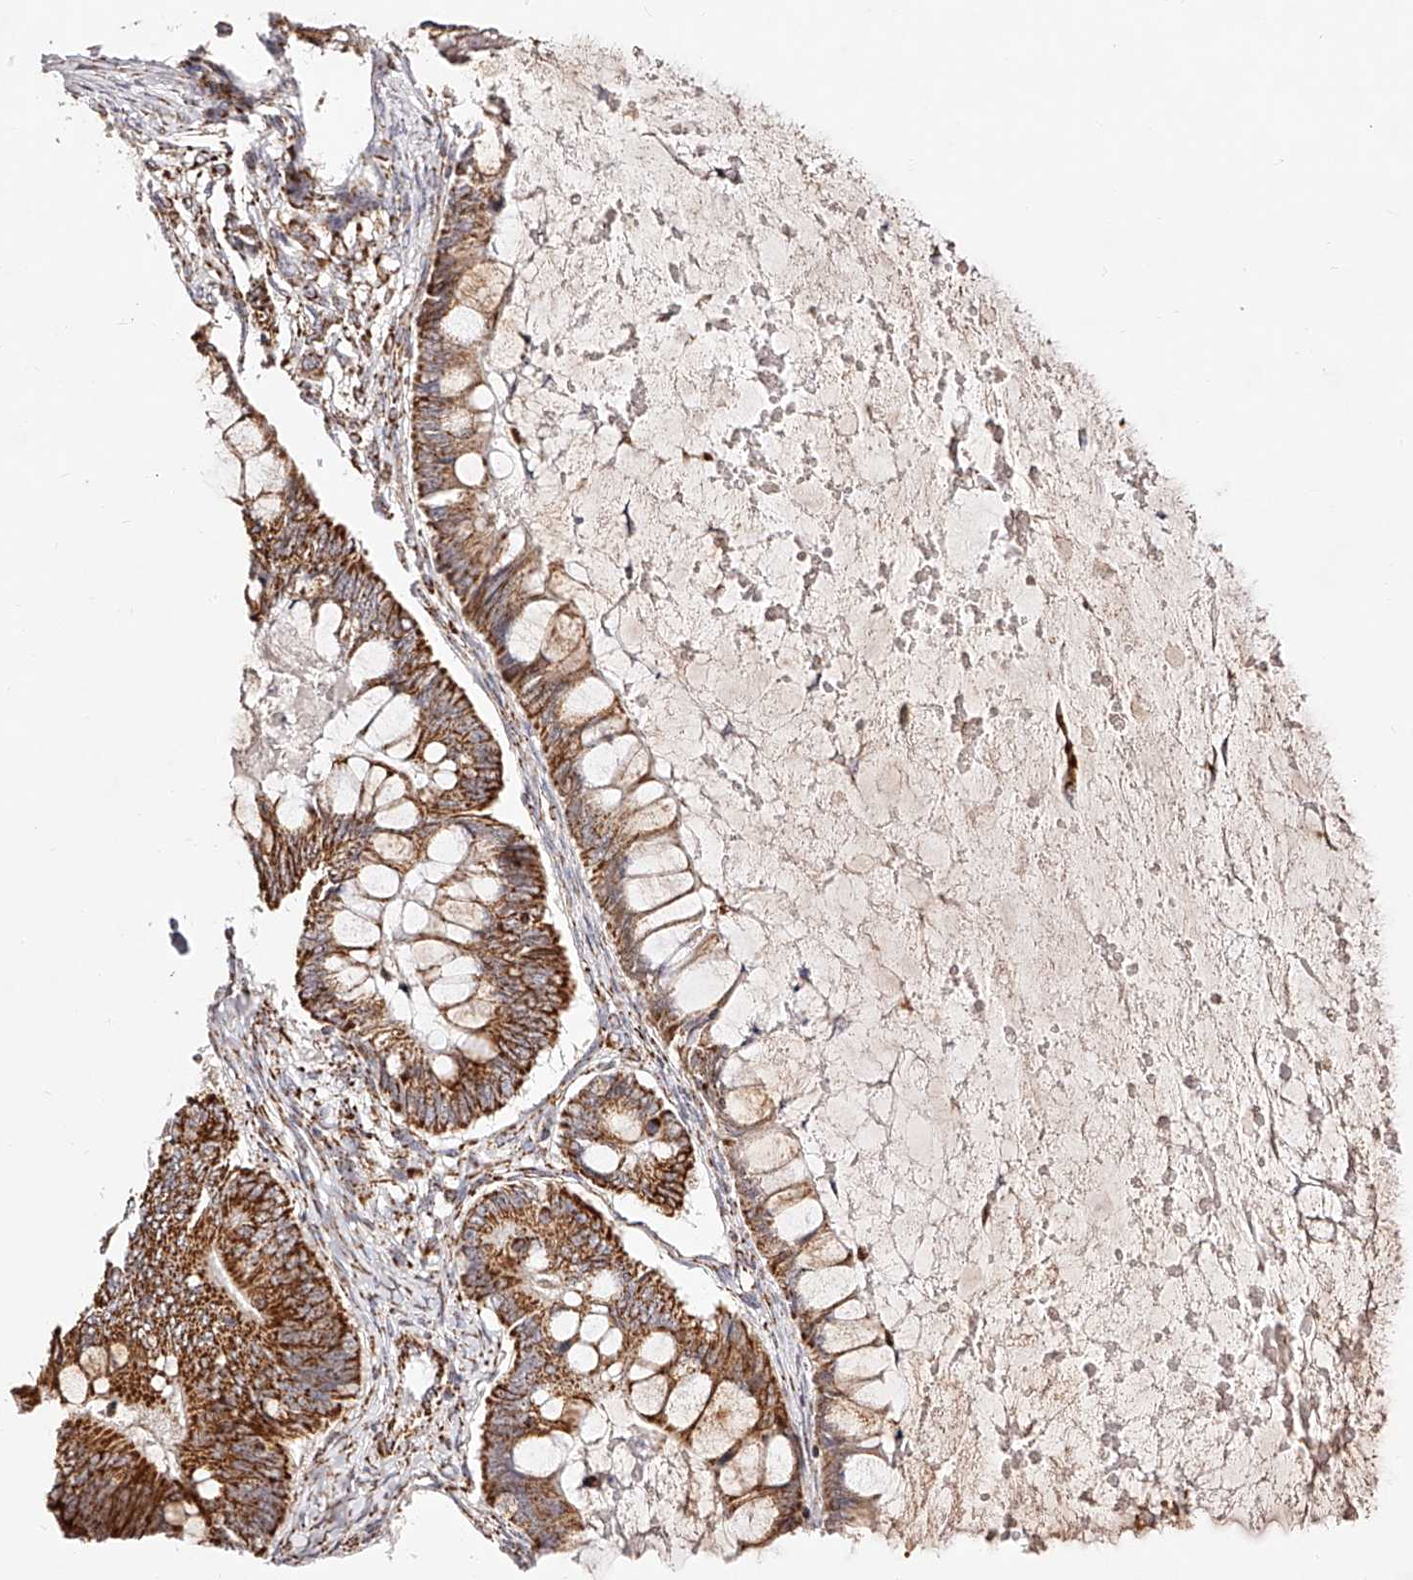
{"staining": {"intensity": "strong", "quantity": ">75%", "location": "cytoplasmic/membranous"}, "tissue": "ovarian cancer", "cell_type": "Tumor cells", "image_type": "cancer", "snomed": [{"axis": "morphology", "description": "Cystadenocarcinoma, mucinous, NOS"}, {"axis": "topography", "description": "Ovary"}], "caption": "Ovarian mucinous cystadenocarcinoma stained for a protein reveals strong cytoplasmic/membranous positivity in tumor cells.", "gene": "NDUFV3", "patient": {"sex": "female", "age": 61}}